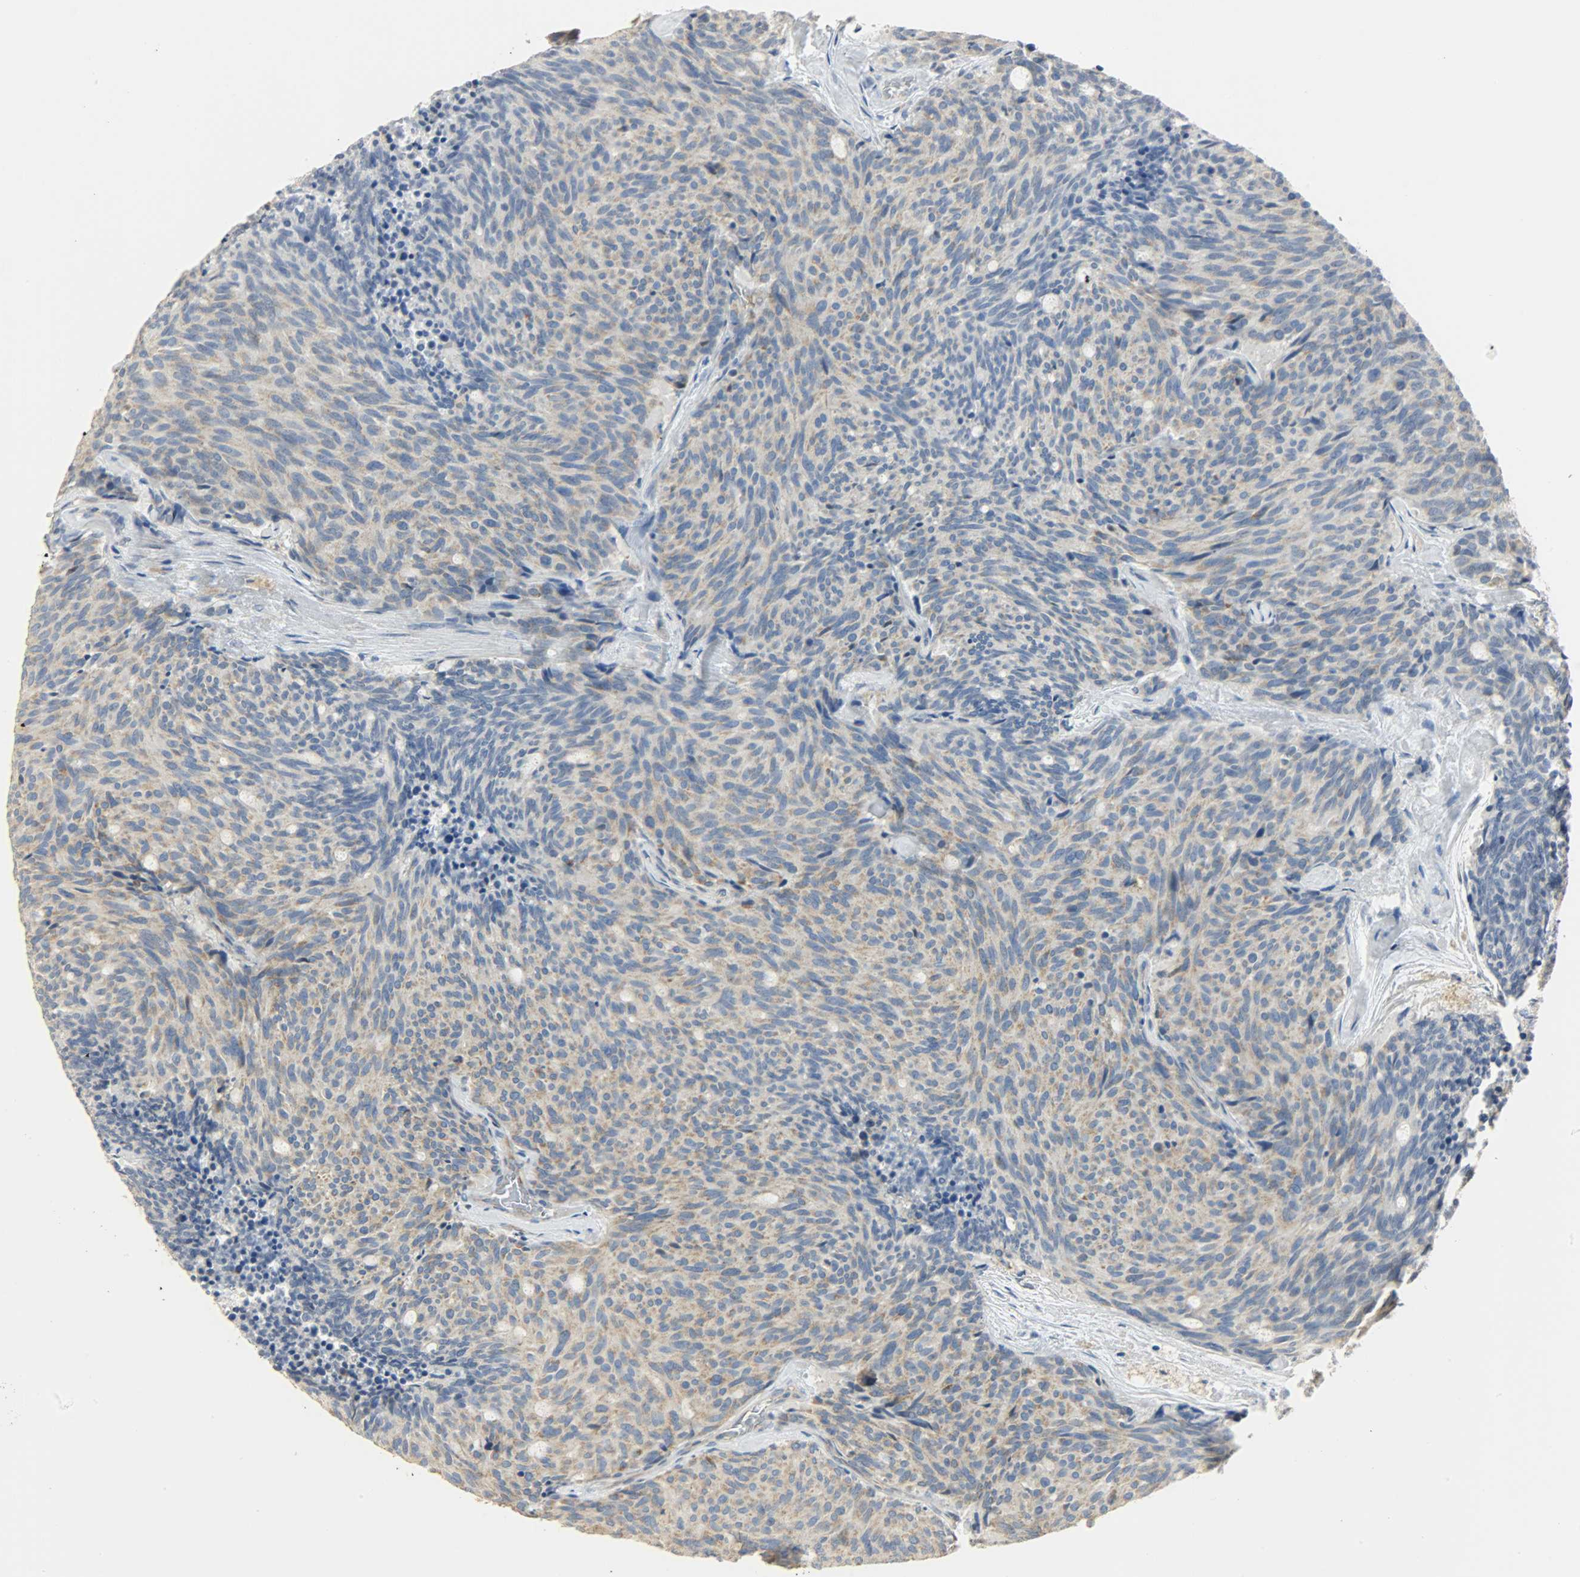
{"staining": {"intensity": "moderate", "quantity": ">75%", "location": "cytoplasmic/membranous"}, "tissue": "carcinoid", "cell_type": "Tumor cells", "image_type": "cancer", "snomed": [{"axis": "morphology", "description": "Carcinoid, malignant, NOS"}, {"axis": "topography", "description": "Pancreas"}], "caption": "This is an image of immunohistochemistry staining of carcinoid, which shows moderate staining in the cytoplasmic/membranous of tumor cells.", "gene": "NNT", "patient": {"sex": "female", "age": 54}}